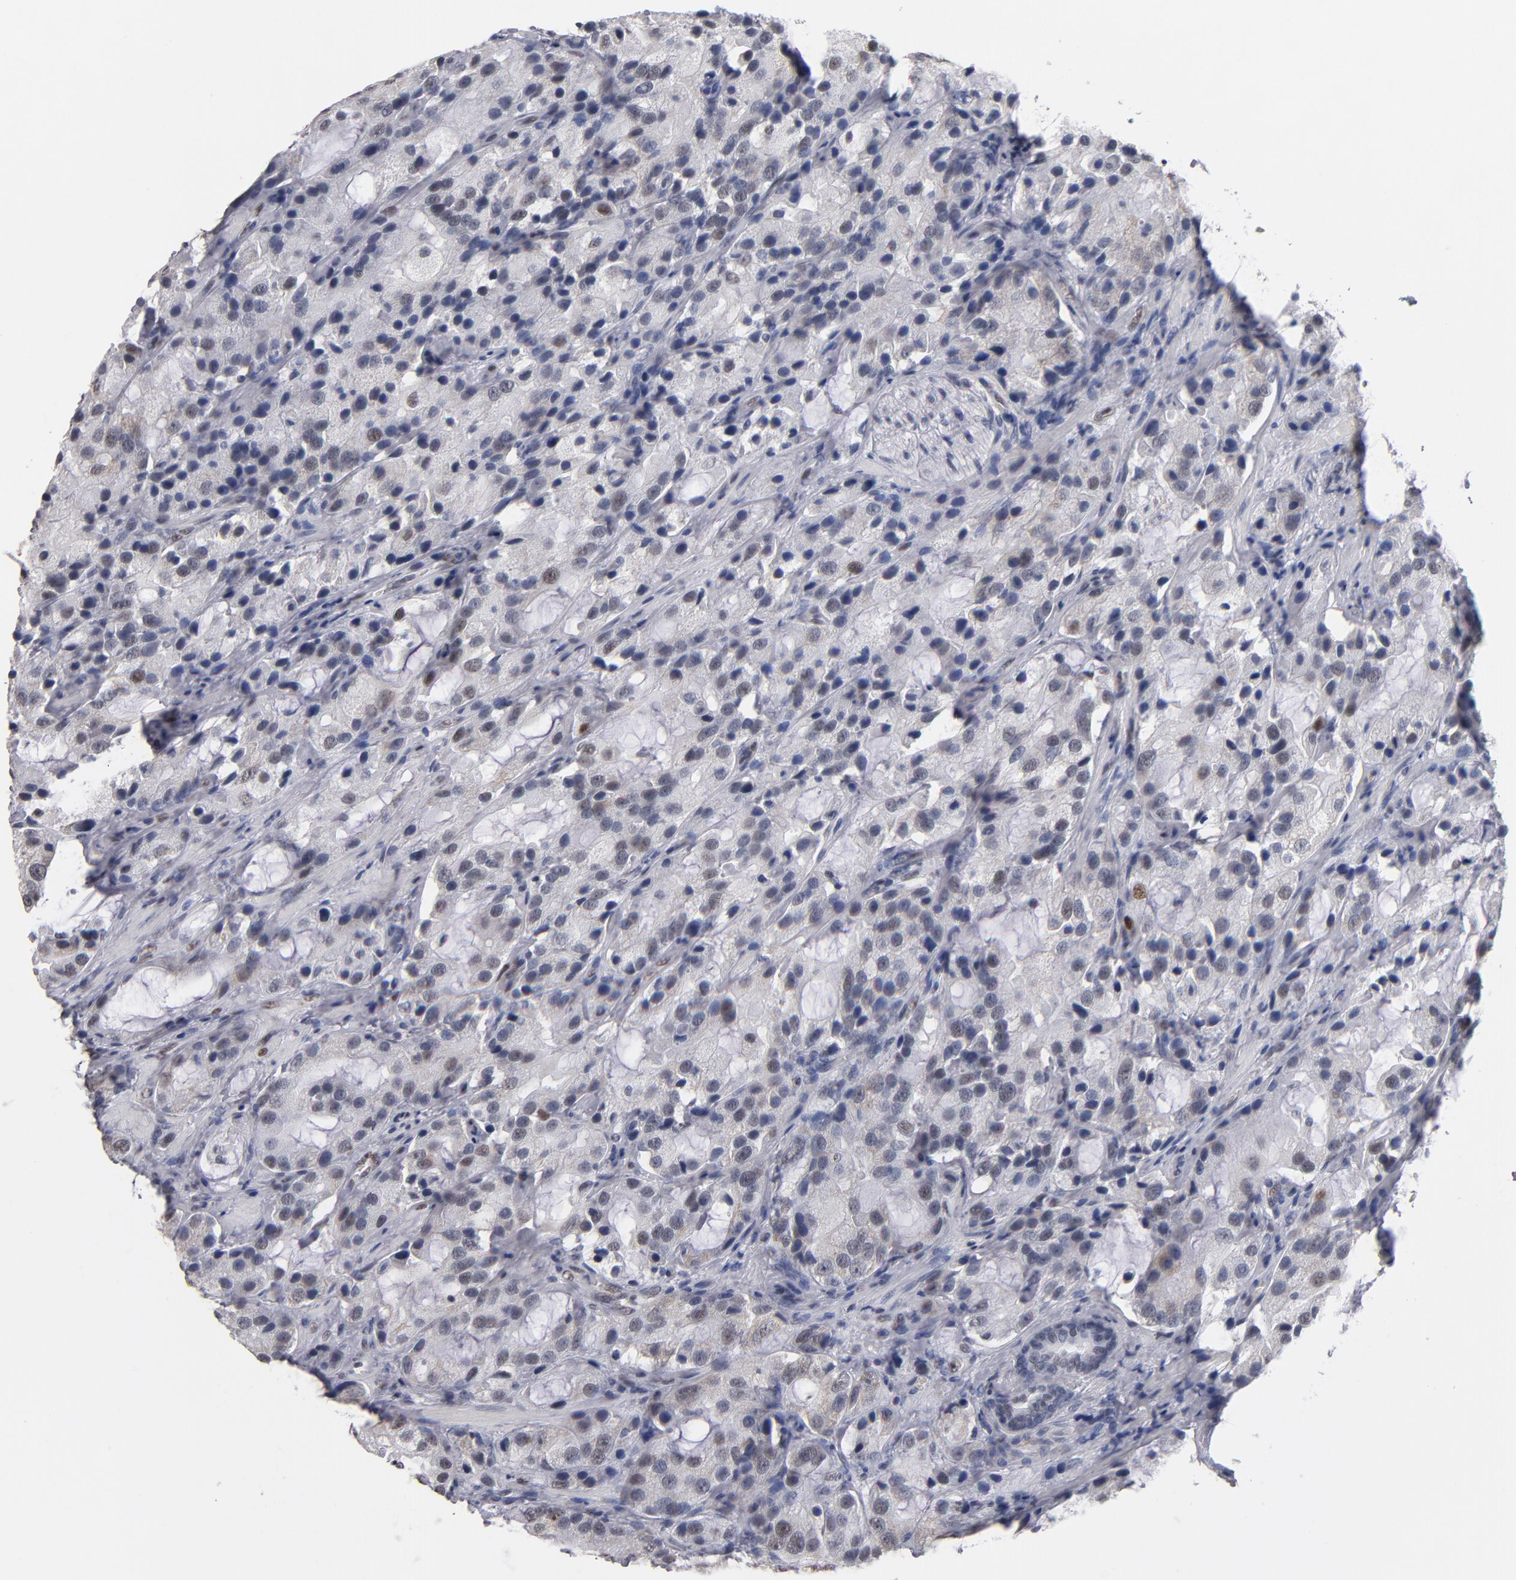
{"staining": {"intensity": "weak", "quantity": "<25%", "location": "cytoplasmic/membranous,nuclear"}, "tissue": "prostate cancer", "cell_type": "Tumor cells", "image_type": "cancer", "snomed": [{"axis": "morphology", "description": "Adenocarcinoma, High grade"}, {"axis": "topography", "description": "Prostate"}], "caption": "DAB immunohistochemical staining of human adenocarcinoma (high-grade) (prostate) demonstrates no significant positivity in tumor cells.", "gene": "MN1", "patient": {"sex": "male", "age": 70}}